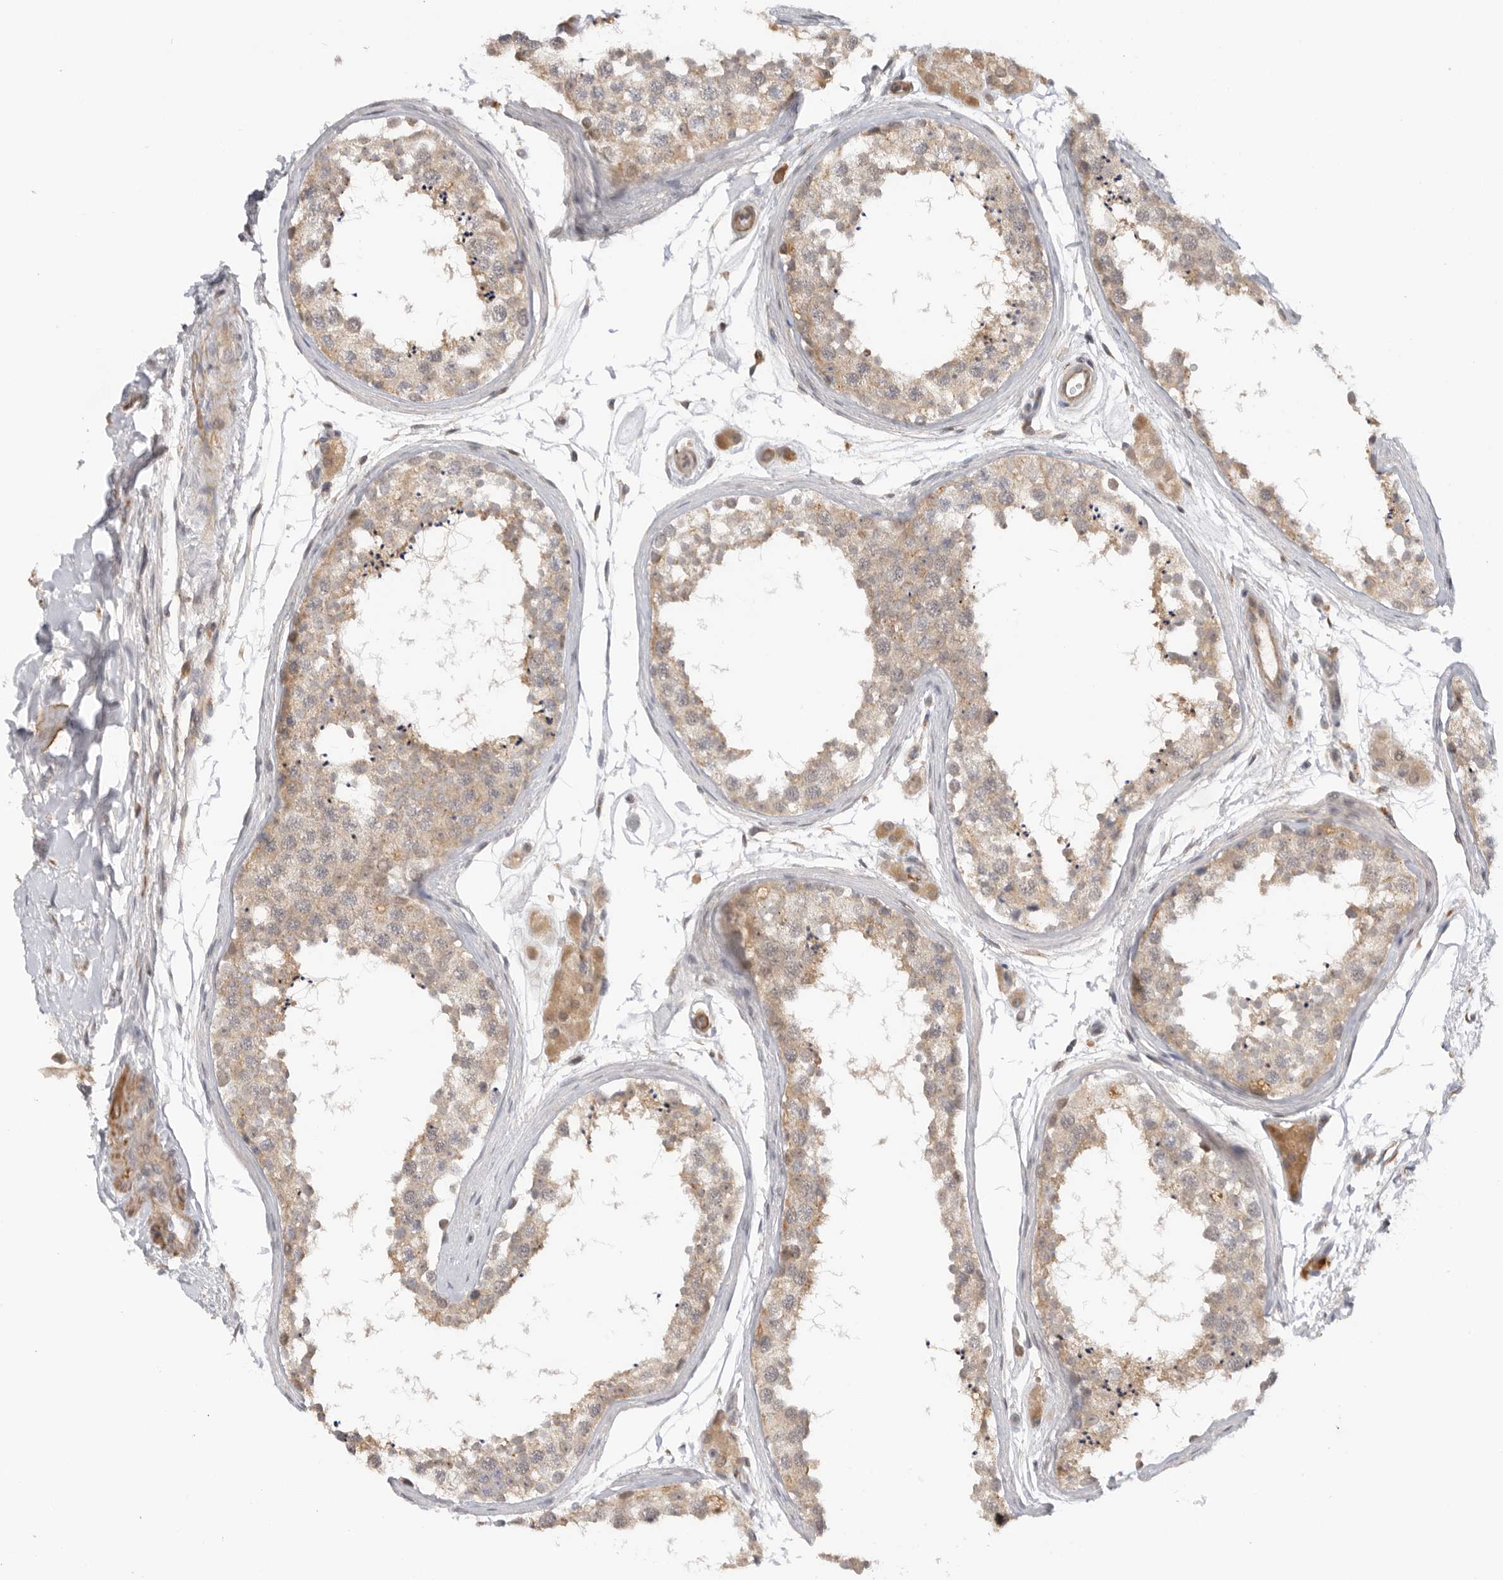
{"staining": {"intensity": "moderate", "quantity": ">75%", "location": "cytoplasmic/membranous"}, "tissue": "testis", "cell_type": "Cells in seminiferous ducts", "image_type": "normal", "snomed": [{"axis": "morphology", "description": "Normal tissue, NOS"}, {"axis": "topography", "description": "Testis"}], "caption": "Approximately >75% of cells in seminiferous ducts in unremarkable human testis display moderate cytoplasmic/membranous protein positivity as visualized by brown immunohistochemical staining.", "gene": "GNE", "patient": {"sex": "male", "age": 56}}